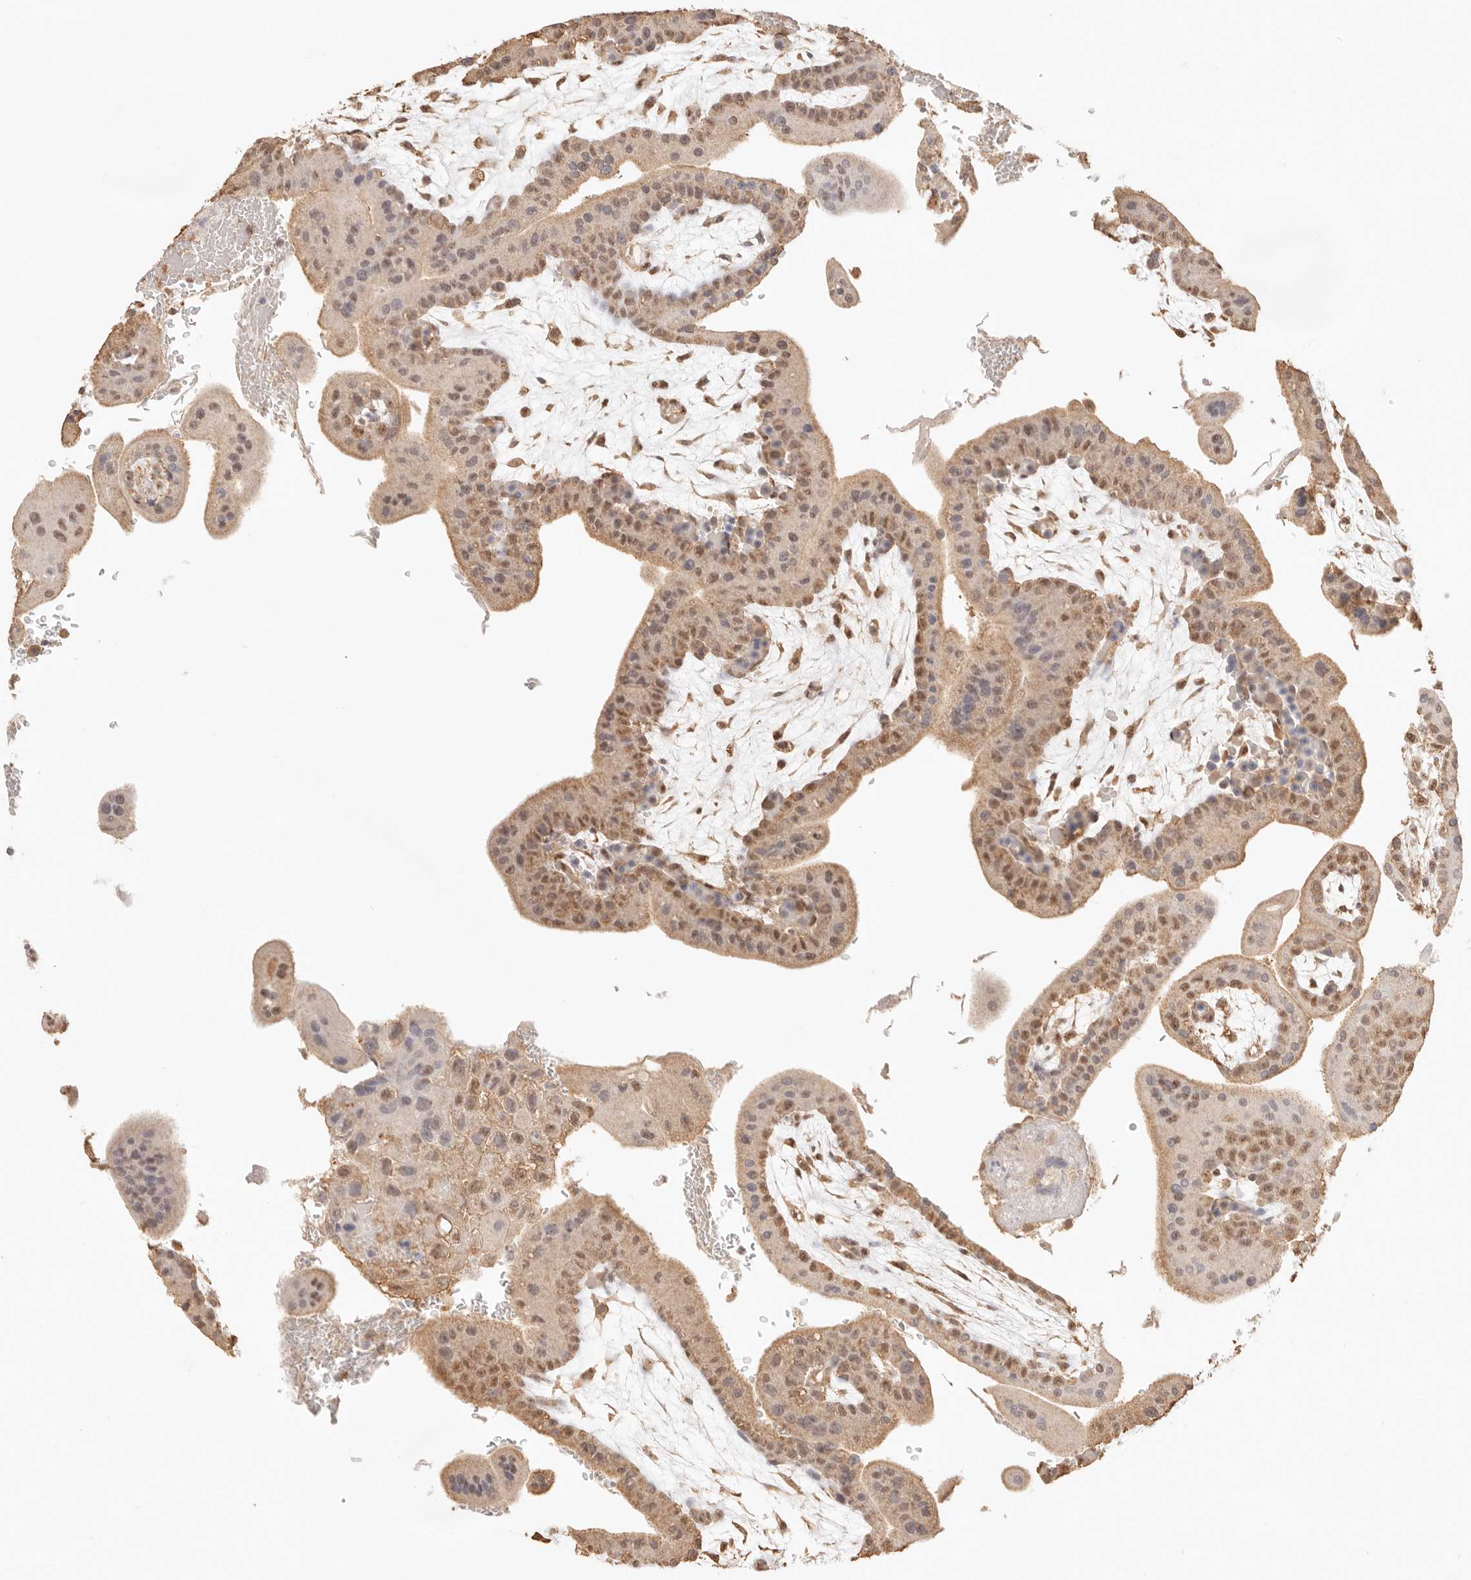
{"staining": {"intensity": "moderate", "quantity": ">75%", "location": "cytoplasmic/membranous,nuclear"}, "tissue": "placenta", "cell_type": "Trophoblastic cells", "image_type": "normal", "snomed": [{"axis": "morphology", "description": "Normal tissue, NOS"}, {"axis": "topography", "description": "Placenta"}], "caption": "Human placenta stained for a protein (brown) displays moderate cytoplasmic/membranous,nuclear positive expression in approximately >75% of trophoblastic cells.", "gene": "IL1R2", "patient": {"sex": "female", "age": 35}}